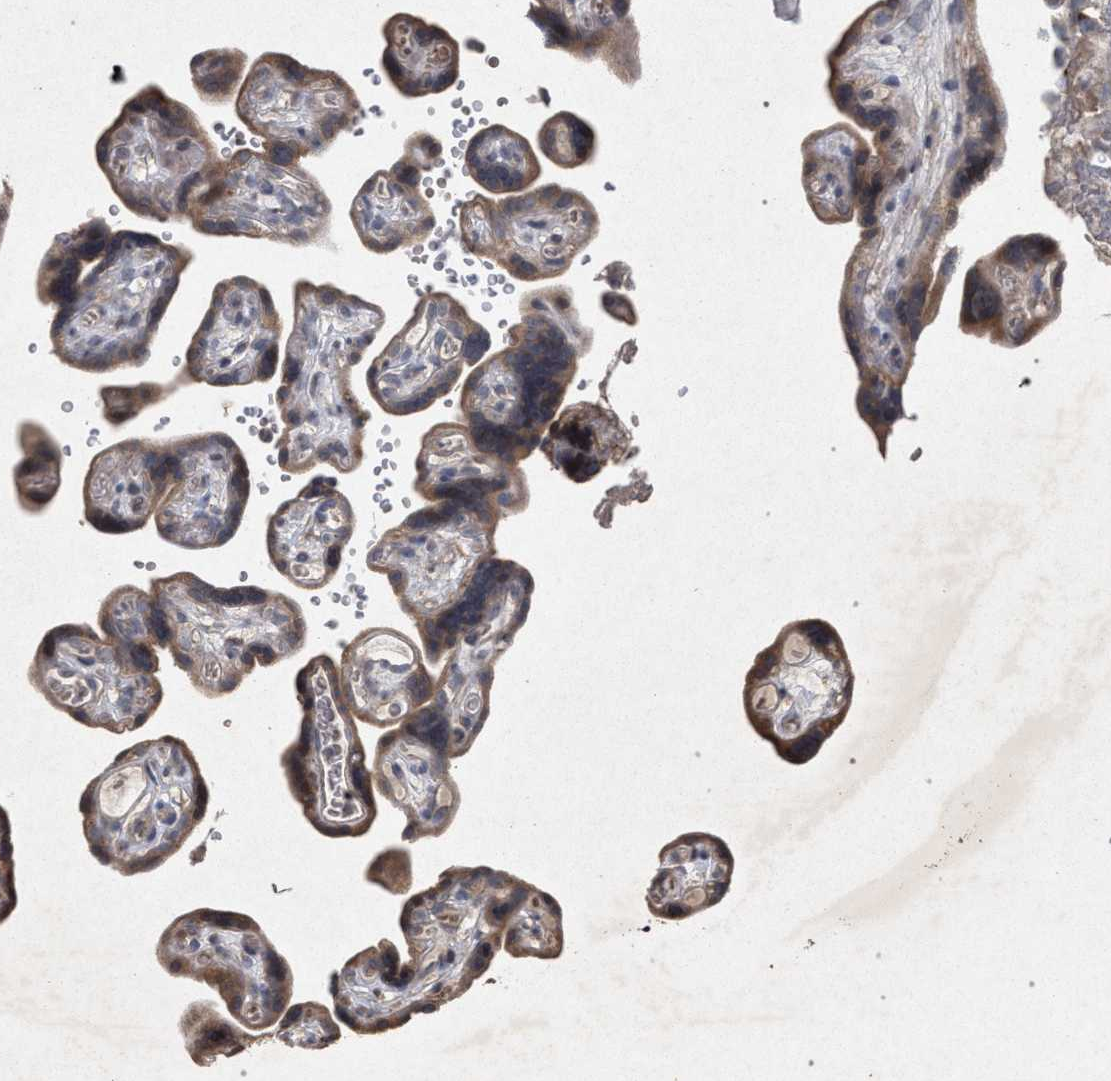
{"staining": {"intensity": "moderate", "quantity": "<25%", "location": "cytoplasmic/membranous"}, "tissue": "placenta", "cell_type": "Decidual cells", "image_type": "normal", "snomed": [{"axis": "morphology", "description": "Normal tissue, NOS"}, {"axis": "topography", "description": "Placenta"}], "caption": "A histopathology image showing moderate cytoplasmic/membranous staining in about <25% of decidual cells in unremarkable placenta, as visualized by brown immunohistochemical staining.", "gene": "PKD2L1", "patient": {"sex": "female", "age": 30}}